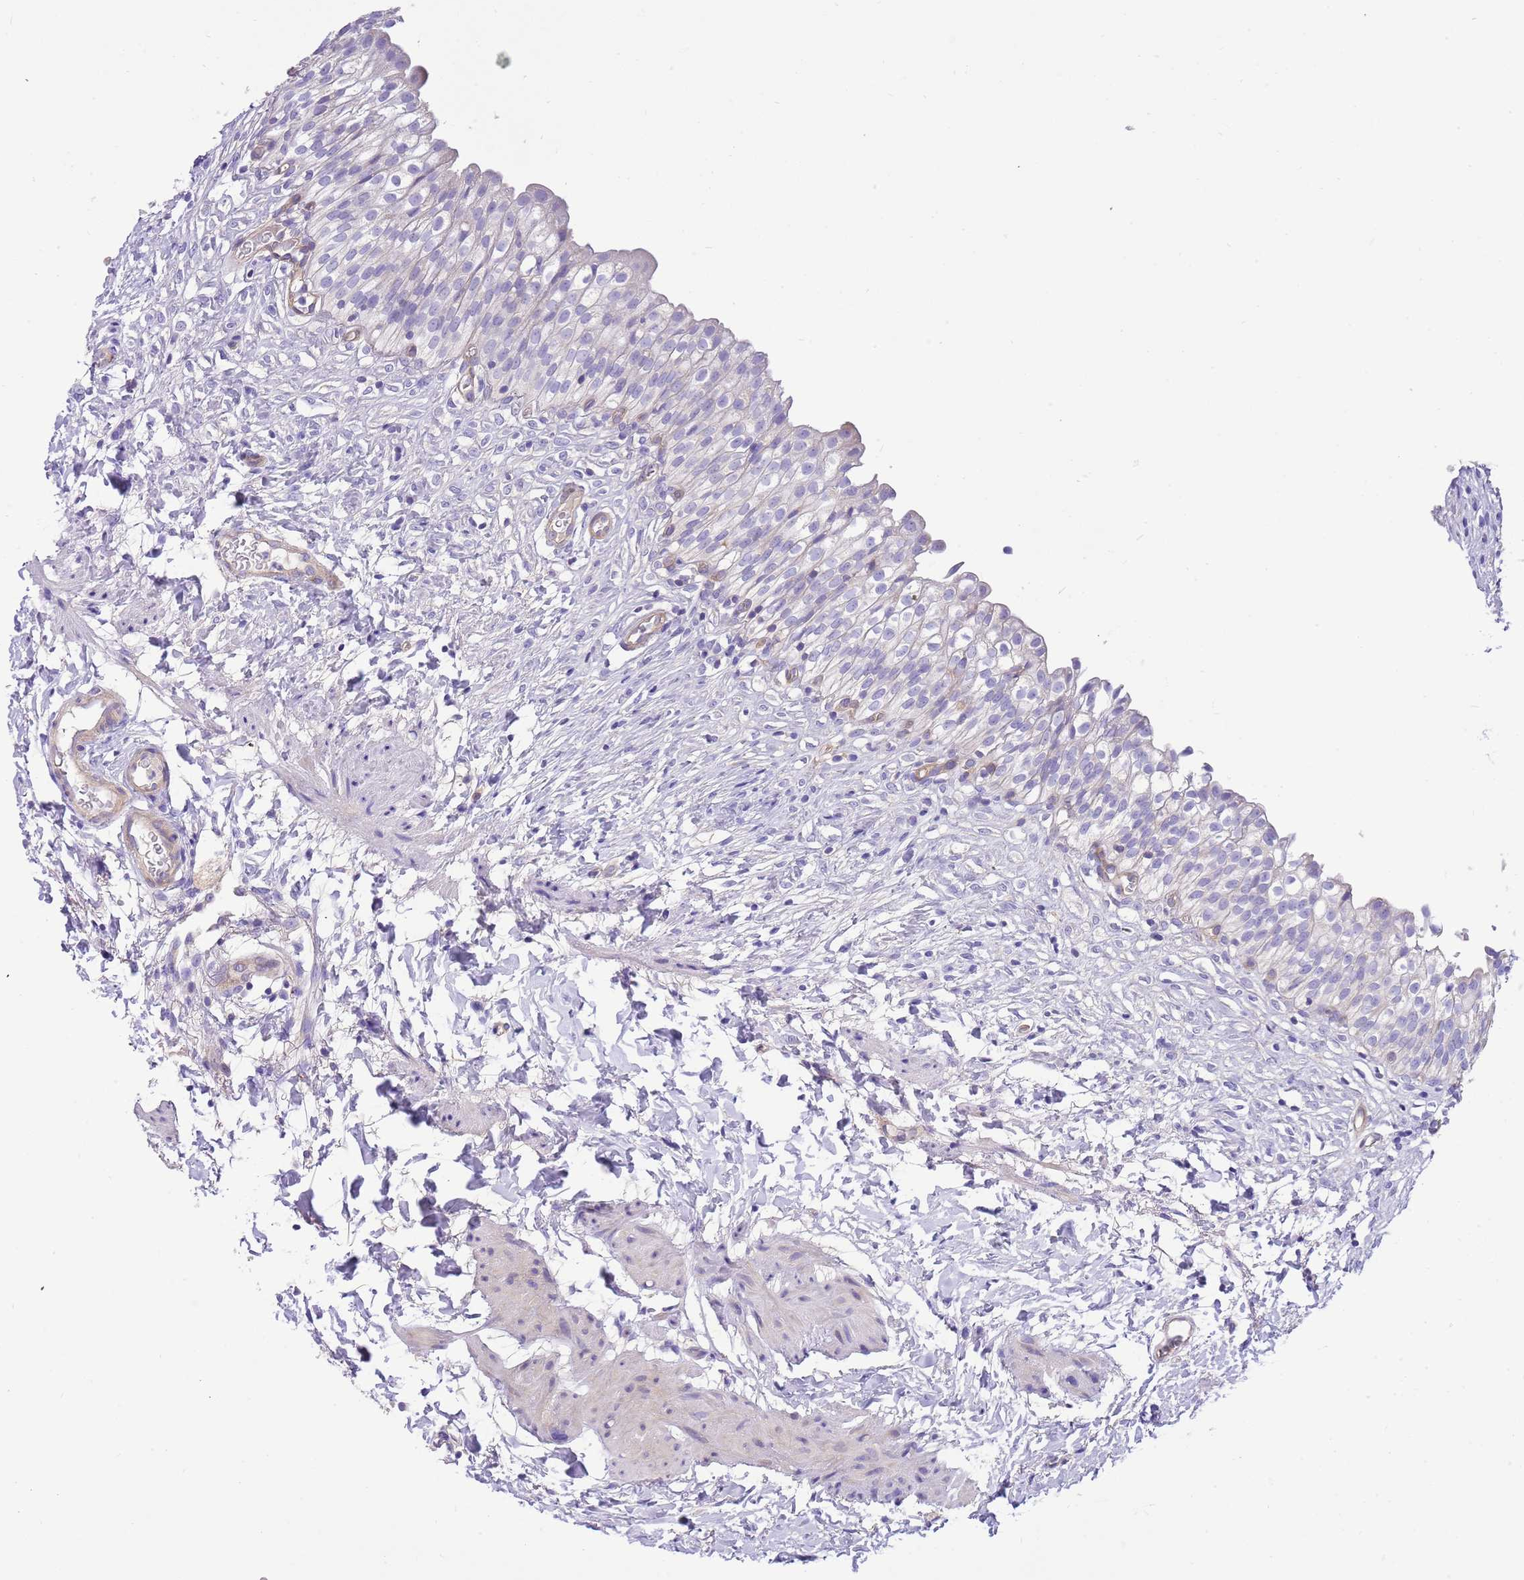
{"staining": {"intensity": "negative", "quantity": "none", "location": "none"}, "tissue": "urinary bladder", "cell_type": "Urothelial cells", "image_type": "normal", "snomed": [{"axis": "morphology", "description": "Normal tissue, NOS"}, {"axis": "topography", "description": "Urinary bladder"}], "caption": "The micrograph displays no staining of urothelial cells in benign urinary bladder. (Immunohistochemistry (ihc), brightfield microscopy, high magnification).", "gene": "SERINC3", "patient": {"sex": "male", "age": 55}}